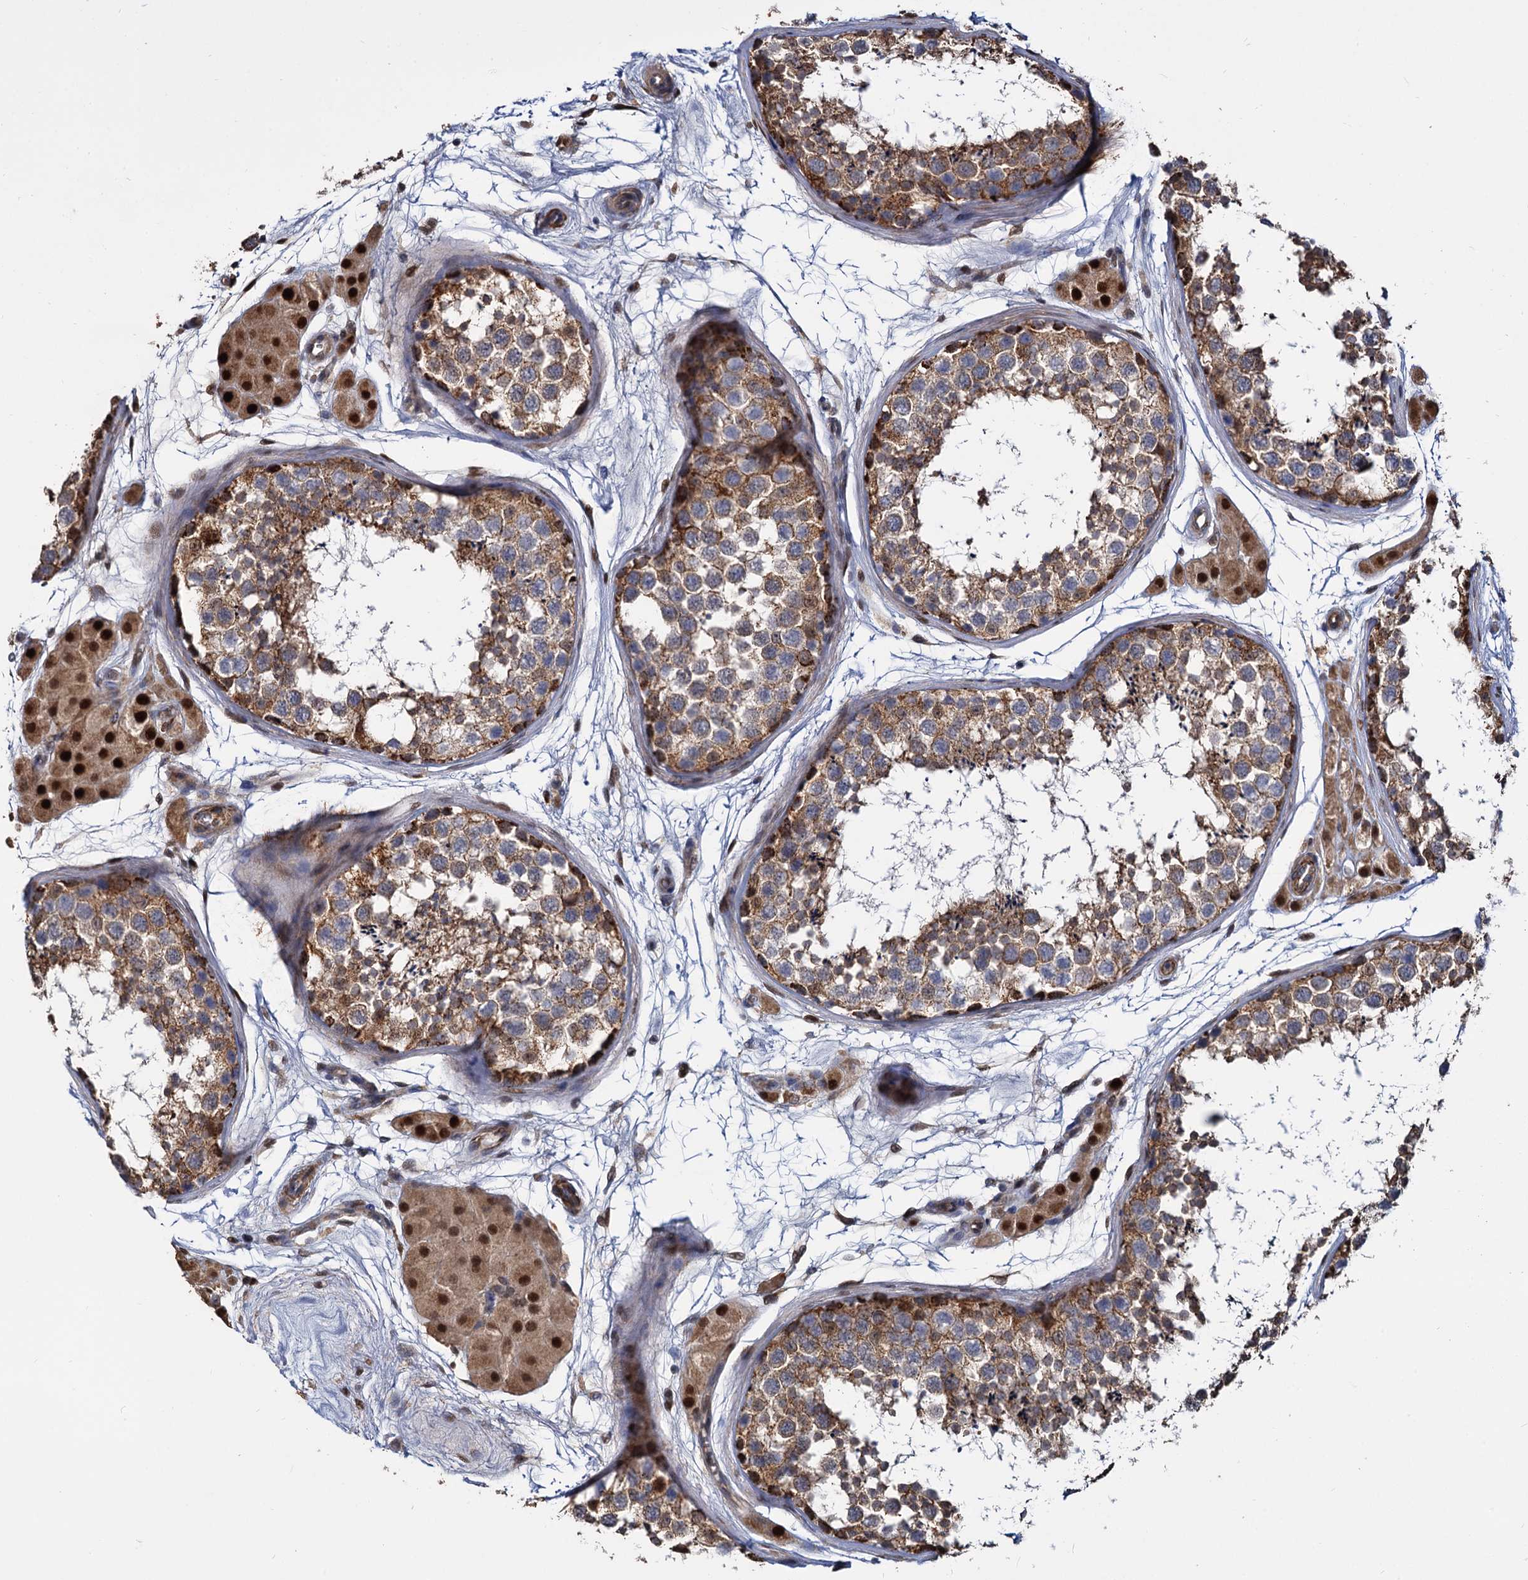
{"staining": {"intensity": "moderate", "quantity": ">75%", "location": "cytoplasmic/membranous"}, "tissue": "testis", "cell_type": "Cells in seminiferous ducts", "image_type": "normal", "snomed": [{"axis": "morphology", "description": "Normal tissue, NOS"}, {"axis": "topography", "description": "Testis"}], "caption": "IHC photomicrograph of unremarkable human testis stained for a protein (brown), which reveals medium levels of moderate cytoplasmic/membranous expression in approximately >75% of cells in seminiferous ducts.", "gene": "ALKBH7", "patient": {"sex": "male", "age": 56}}